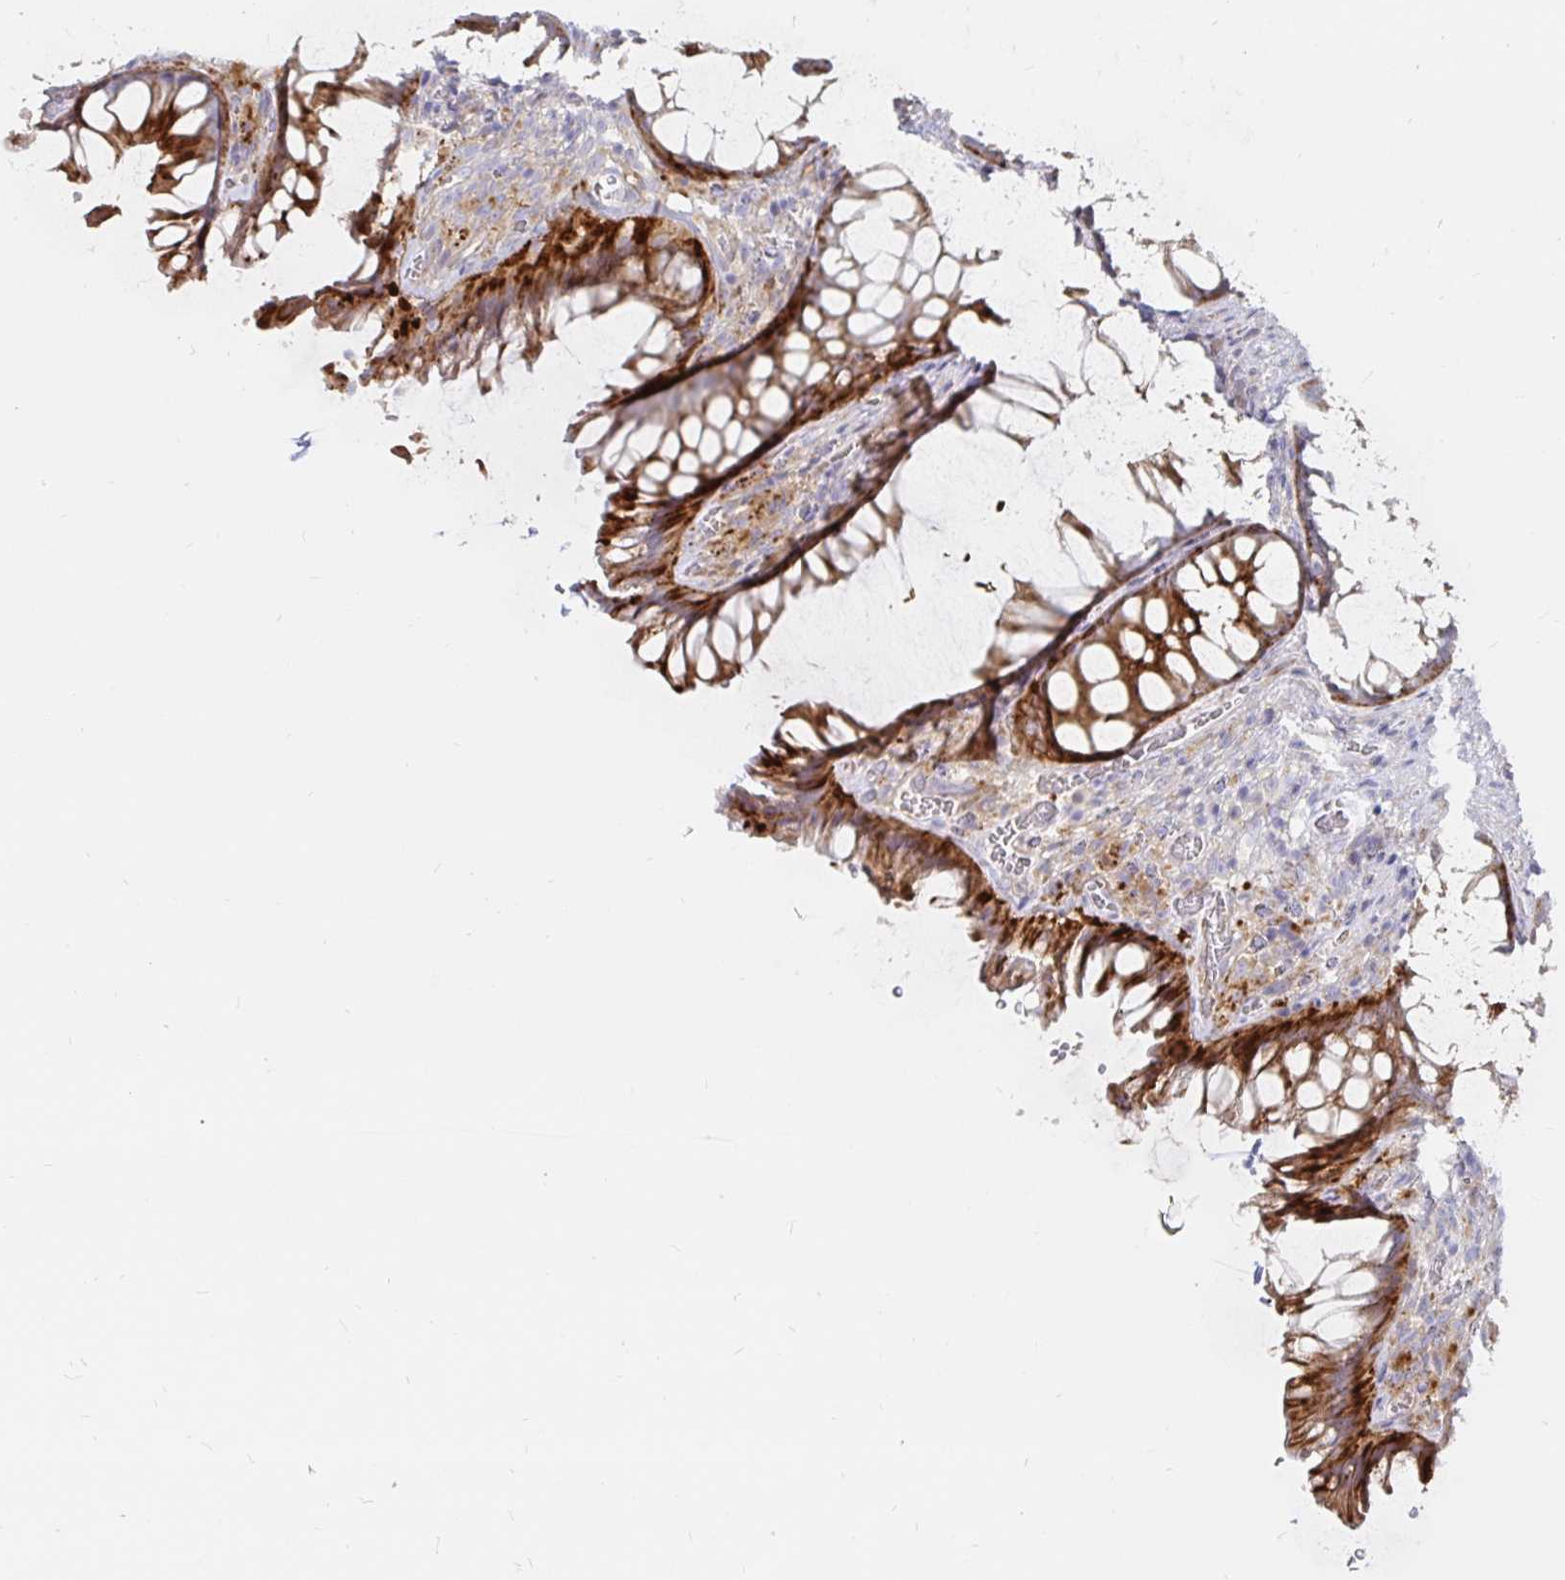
{"staining": {"intensity": "strong", "quantity": "25%-75%", "location": "cytoplasmic/membranous"}, "tissue": "rectum", "cell_type": "Glandular cells", "image_type": "normal", "snomed": [{"axis": "morphology", "description": "Normal tissue, NOS"}, {"axis": "topography", "description": "Rectum"}], "caption": "An immunohistochemistry photomicrograph of unremarkable tissue is shown. Protein staining in brown shows strong cytoplasmic/membranous positivity in rectum within glandular cells.", "gene": "KCTD19", "patient": {"sex": "male", "age": 53}}